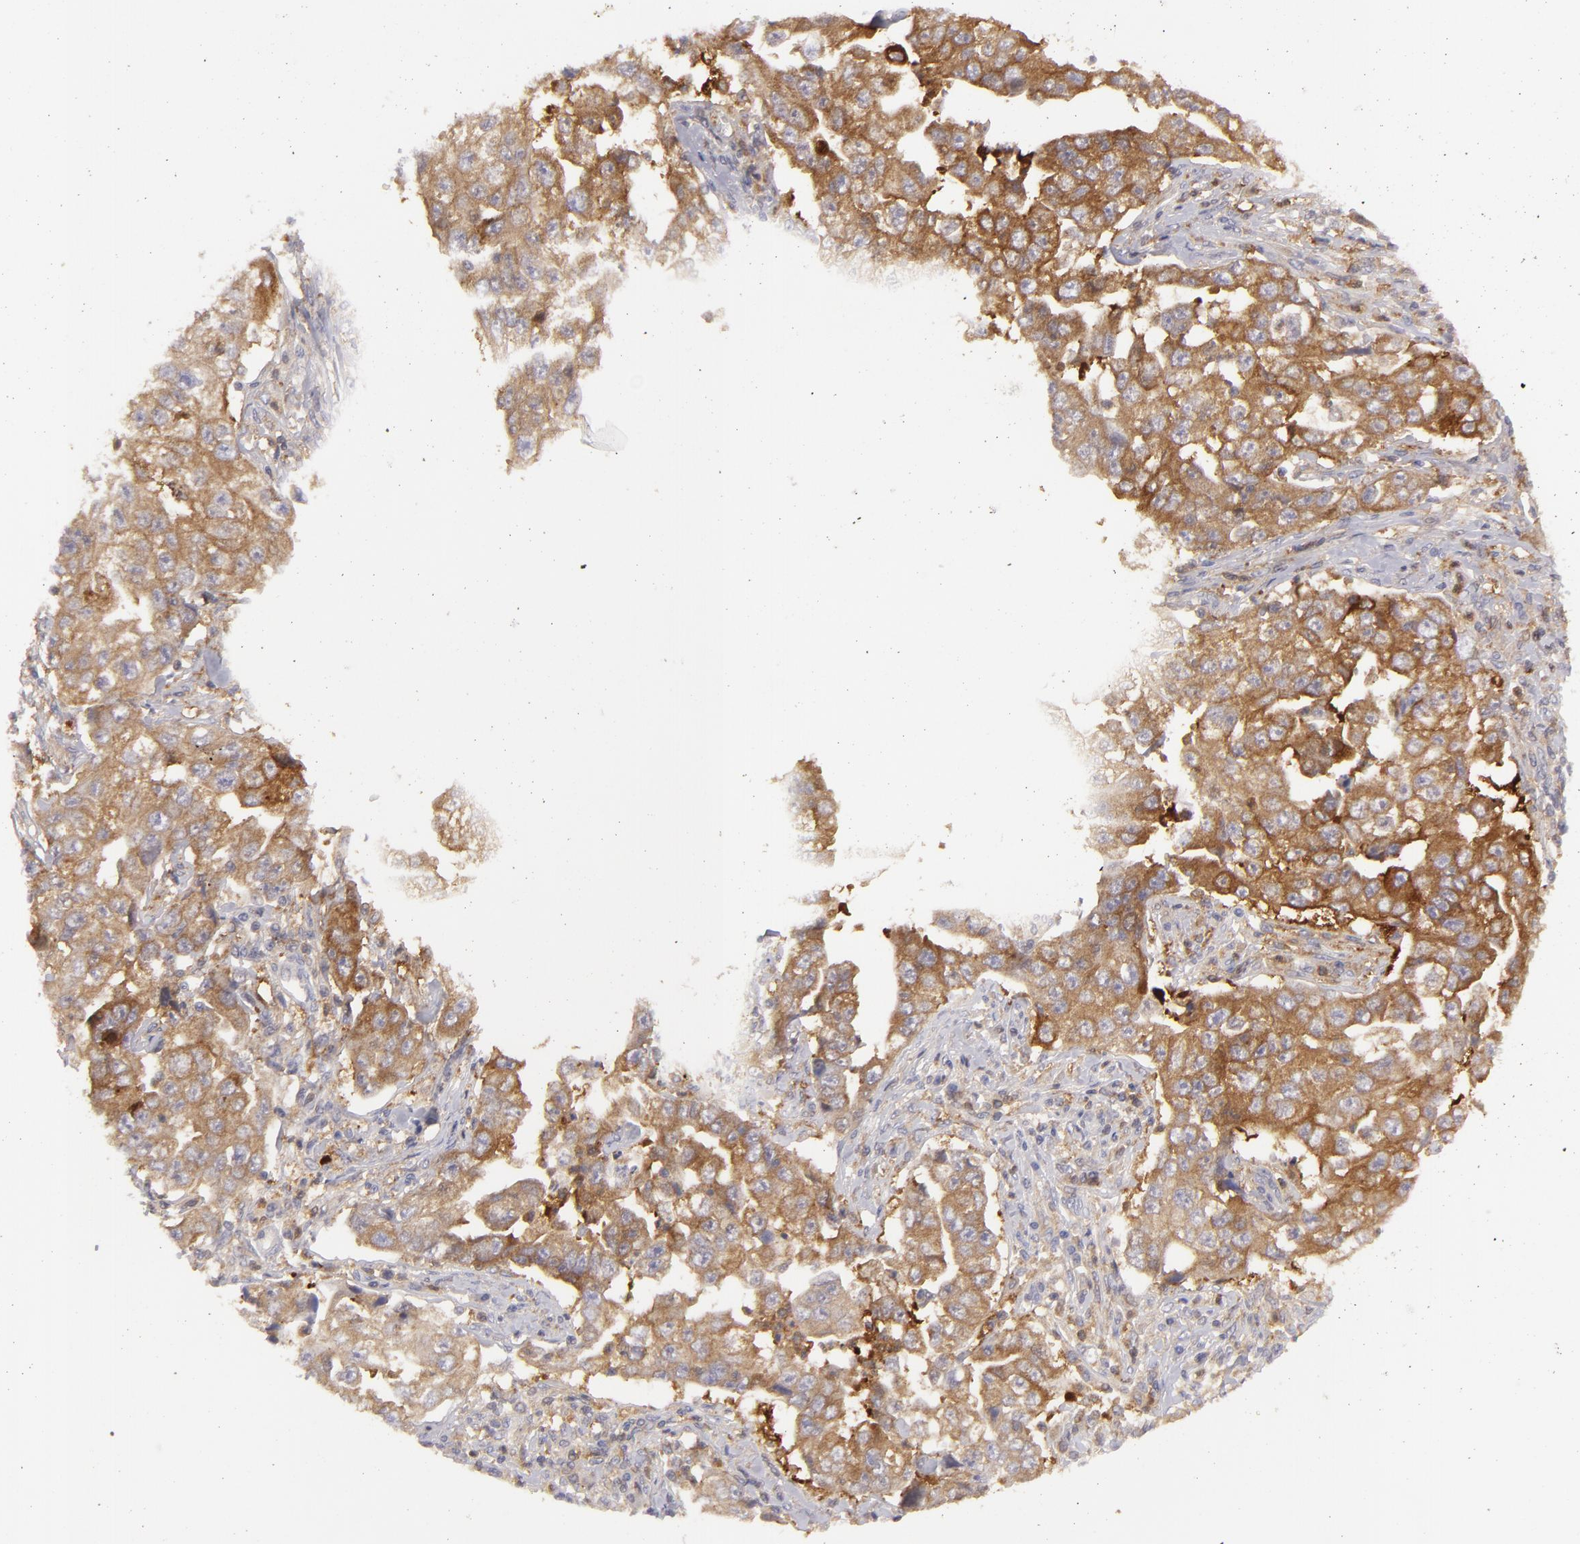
{"staining": {"intensity": "moderate", "quantity": ">75%", "location": "cytoplasmic/membranous"}, "tissue": "lung cancer", "cell_type": "Tumor cells", "image_type": "cancer", "snomed": [{"axis": "morphology", "description": "Squamous cell carcinoma, NOS"}, {"axis": "topography", "description": "Lung"}], "caption": "The histopathology image displays a brown stain indicating the presence of a protein in the cytoplasmic/membranous of tumor cells in lung cancer.", "gene": "MMP10", "patient": {"sex": "male", "age": 64}}